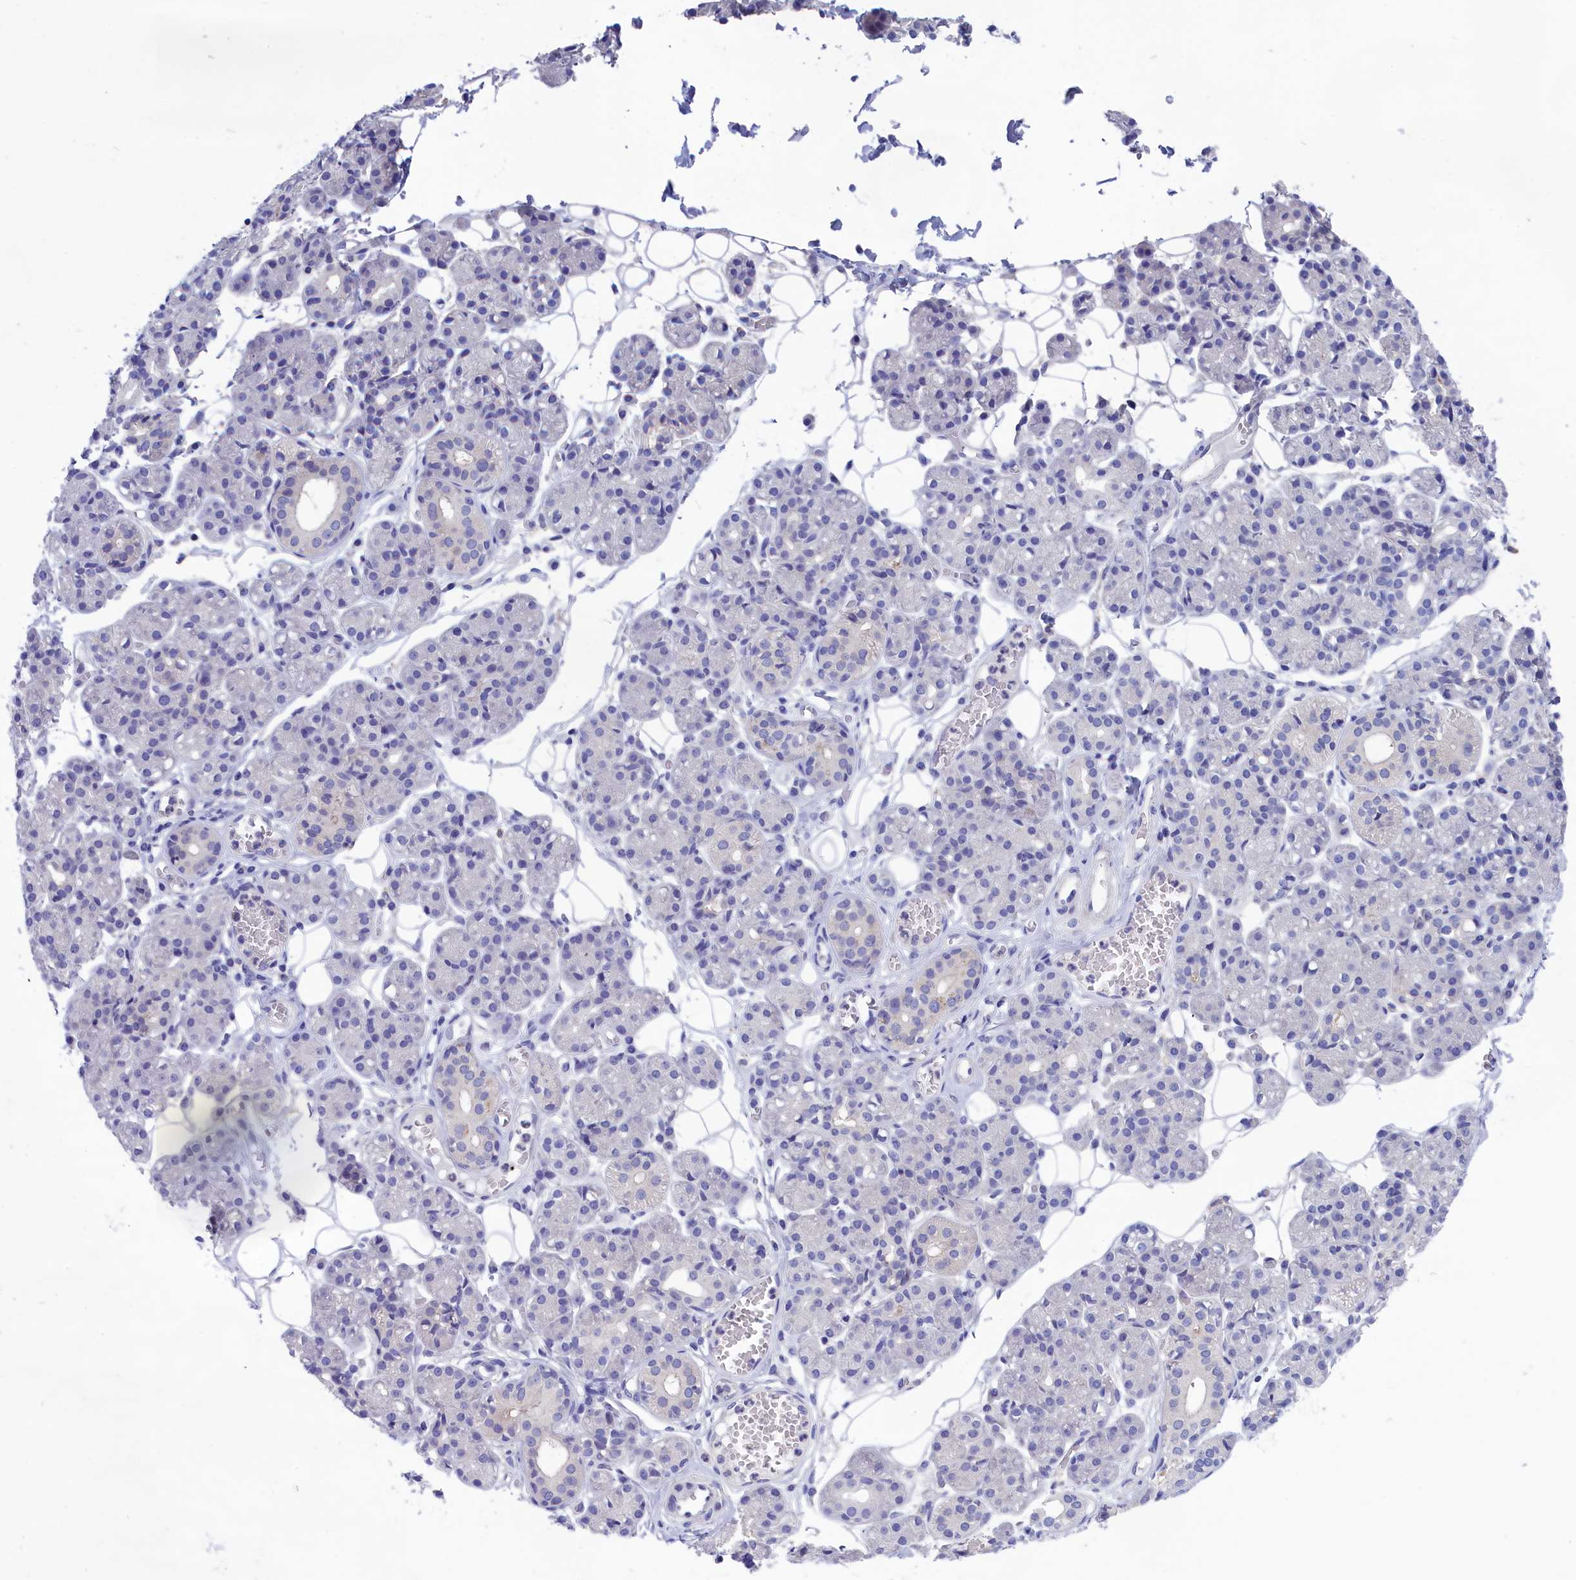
{"staining": {"intensity": "negative", "quantity": "none", "location": "none"}, "tissue": "salivary gland", "cell_type": "Glandular cells", "image_type": "normal", "snomed": [{"axis": "morphology", "description": "Normal tissue, NOS"}, {"axis": "topography", "description": "Salivary gland"}], "caption": "Immunohistochemical staining of benign human salivary gland shows no significant positivity in glandular cells. Brightfield microscopy of IHC stained with DAB (3,3'-diaminobenzidine) (brown) and hematoxylin (blue), captured at high magnification.", "gene": "VPS35L", "patient": {"sex": "male", "age": 63}}